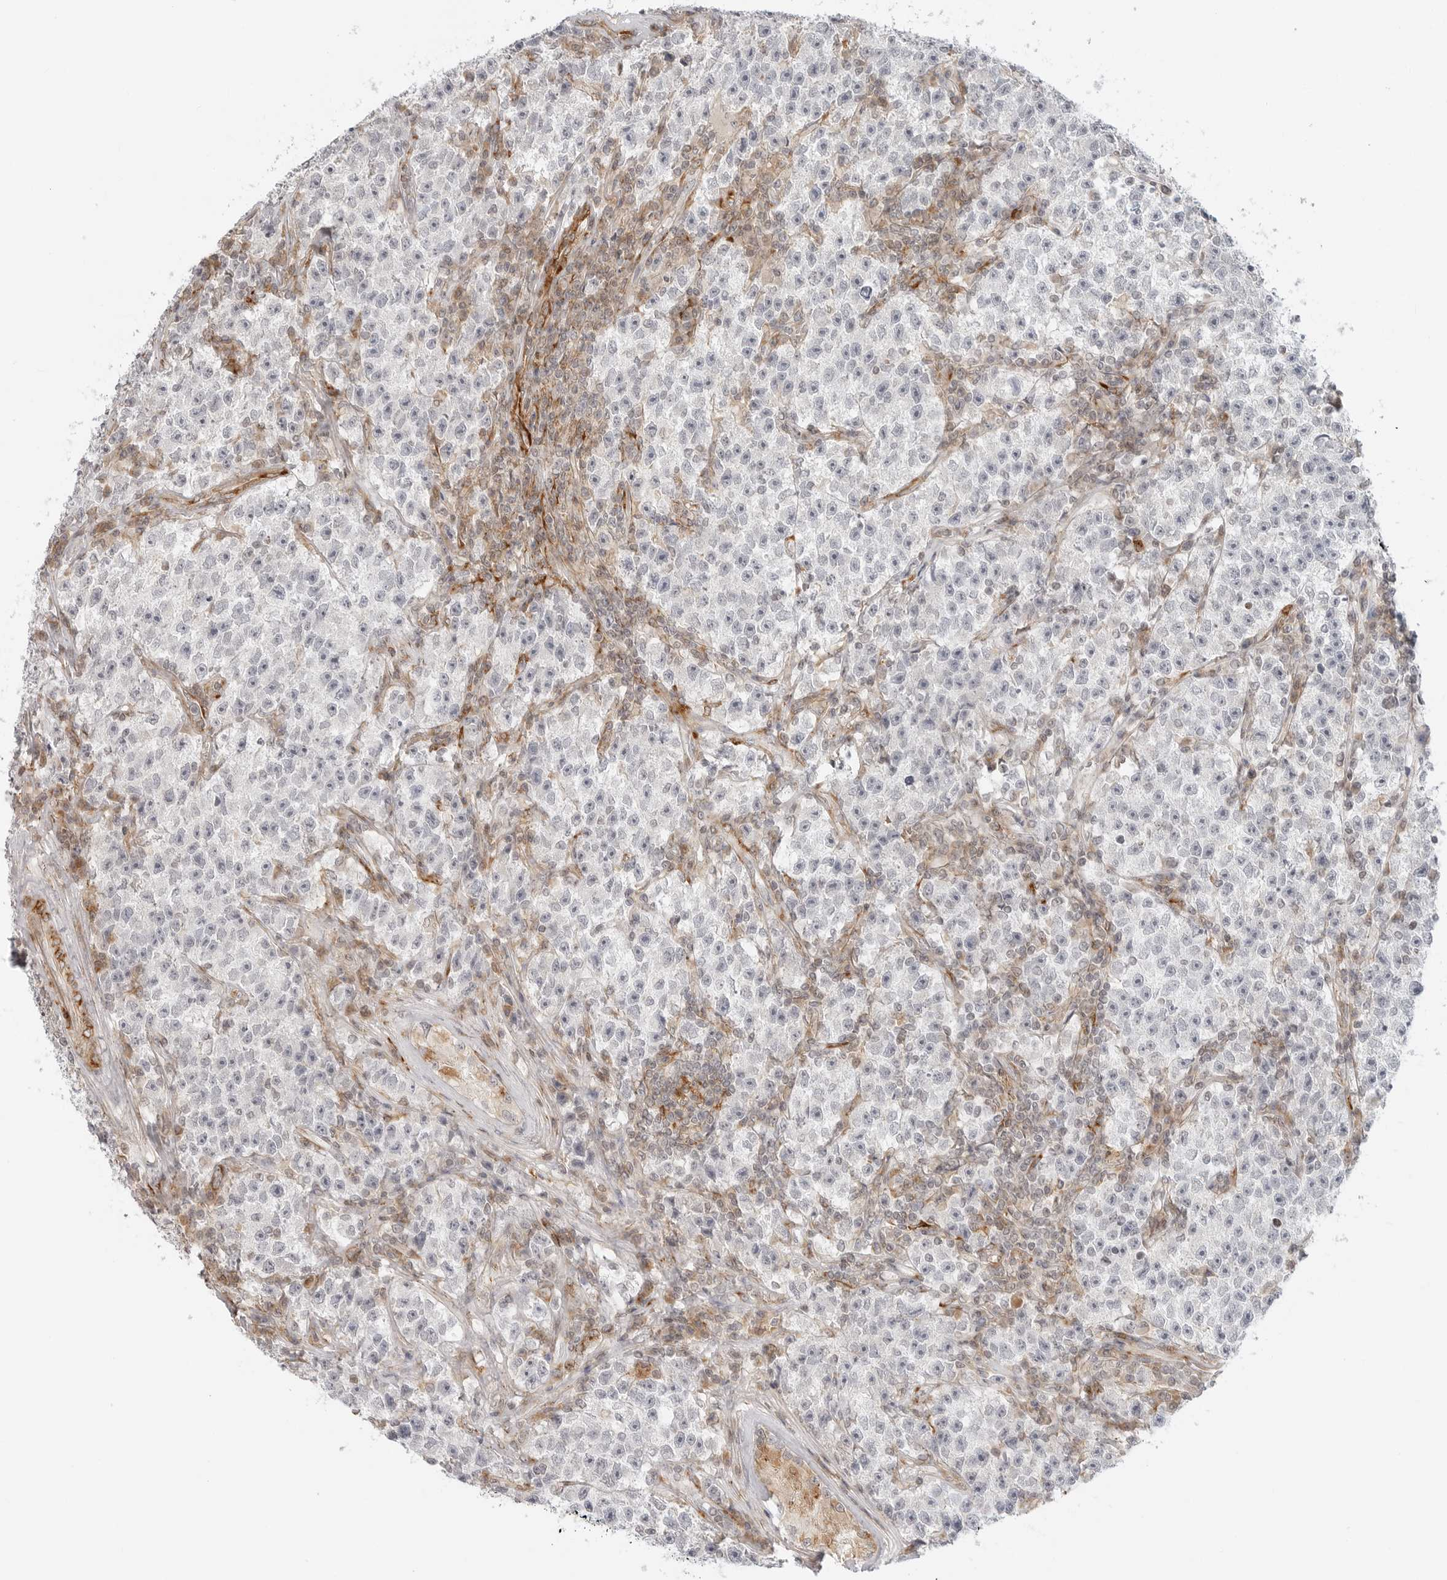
{"staining": {"intensity": "negative", "quantity": "none", "location": "none"}, "tissue": "testis cancer", "cell_type": "Tumor cells", "image_type": "cancer", "snomed": [{"axis": "morphology", "description": "Seminoma, NOS"}, {"axis": "topography", "description": "Testis"}], "caption": "The micrograph demonstrates no significant positivity in tumor cells of testis cancer. The staining was performed using DAB (3,3'-diaminobenzidine) to visualize the protein expression in brown, while the nuclei were stained in blue with hematoxylin (Magnification: 20x).", "gene": "C1QTNF1", "patient": {"sex": "male", "age": 22}}